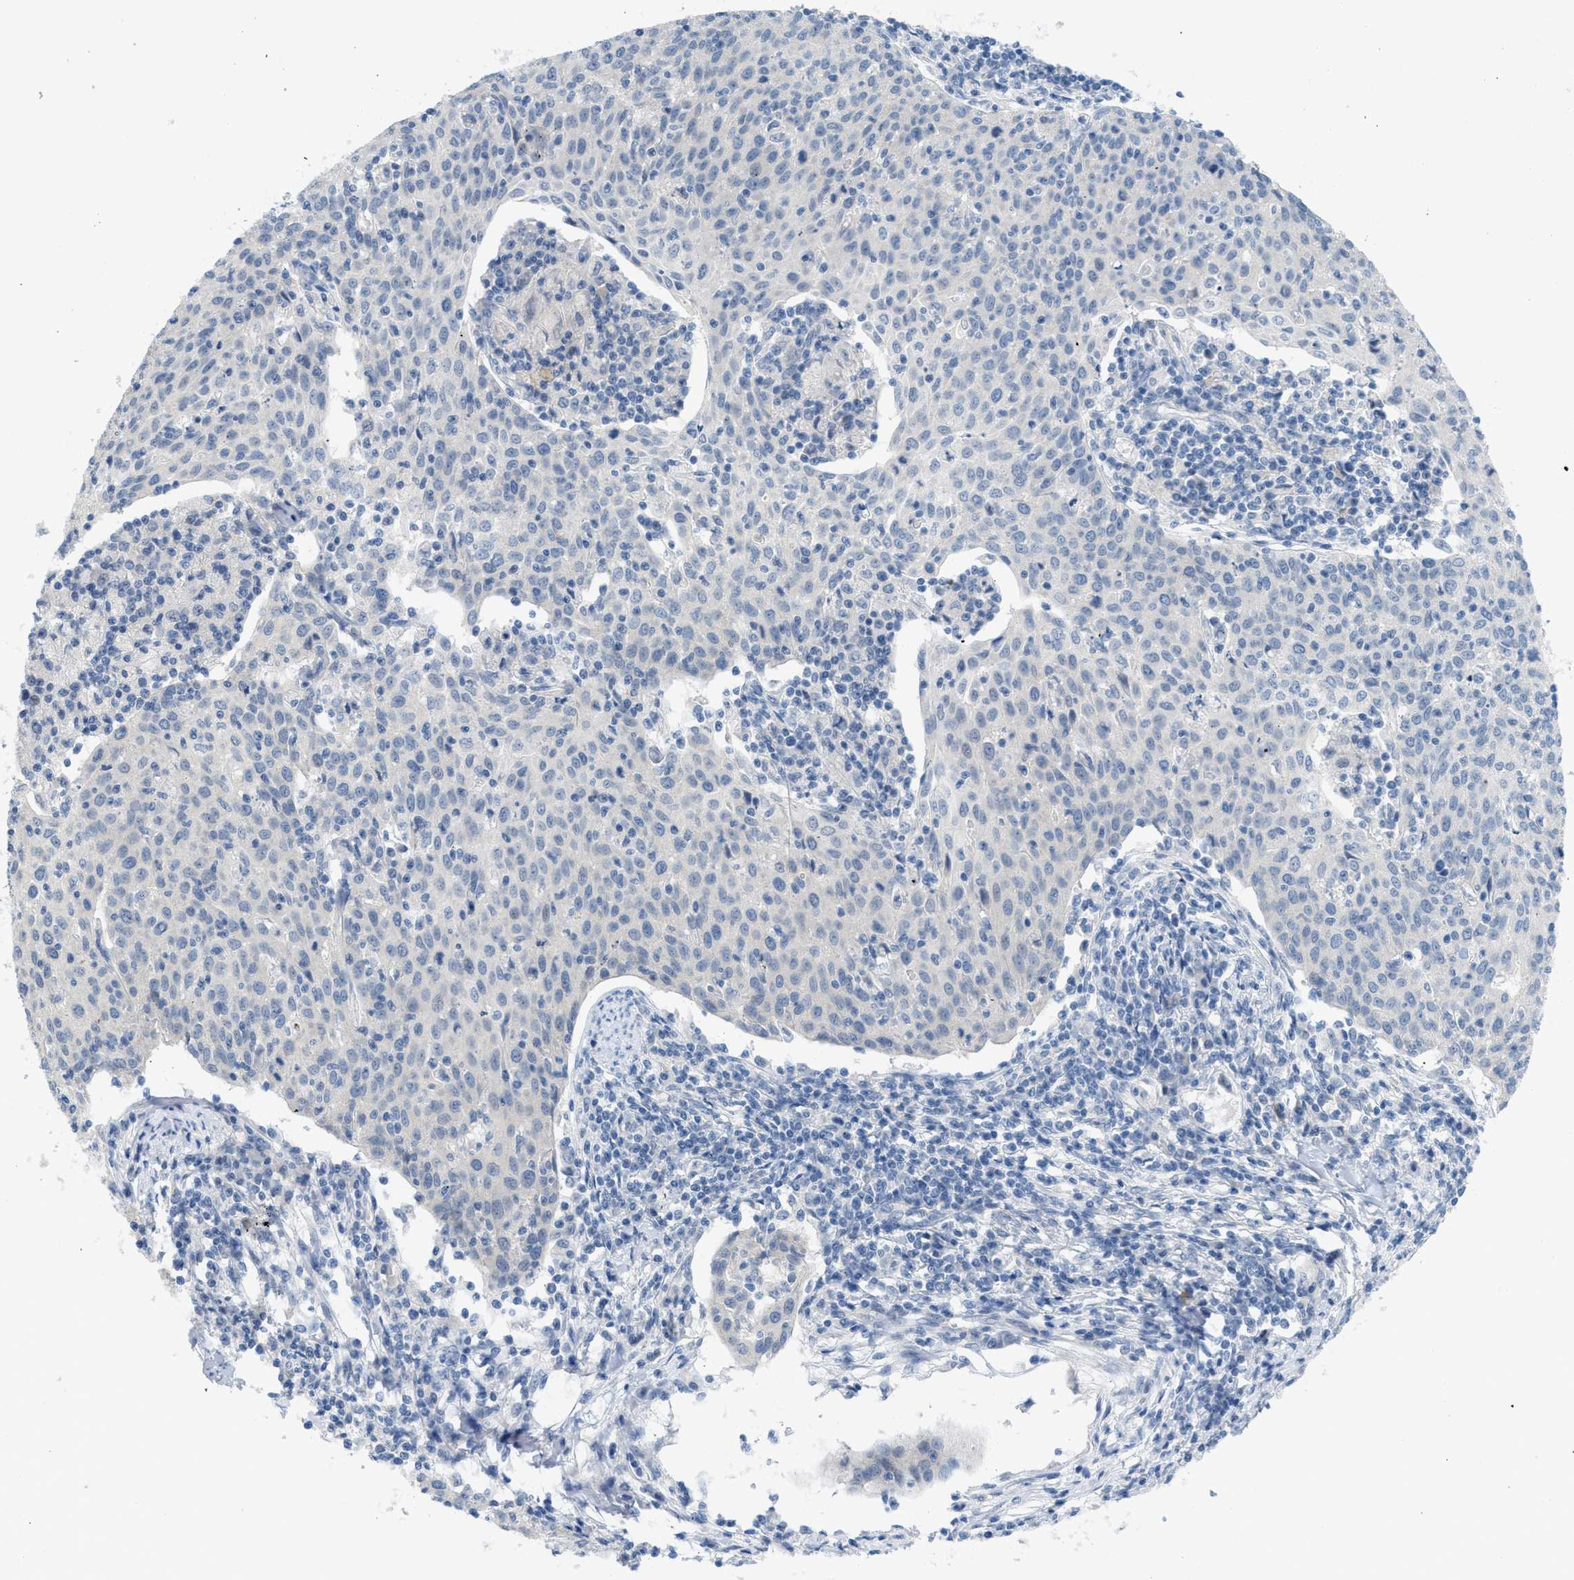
{"staining": {"intensity": "negative", "quantity": "none", "location": "none"}, "tissue": "cervical cancer", "cell_type": "Tumor cells", "image_type": "cancer", "snomed": [{"axis": "morphology", "description": "Squamous cell carcinoma, NOS"}, {"axis": "topography", "description": "Cervix"}], "caption": "DAB immunohistochemical staining of human squamous cell carcinoma (cervical) exhibits no significant expression in tumor cells.", "gene": "TNFAIP1", "patient": {"sex": "female", "age": 38}}